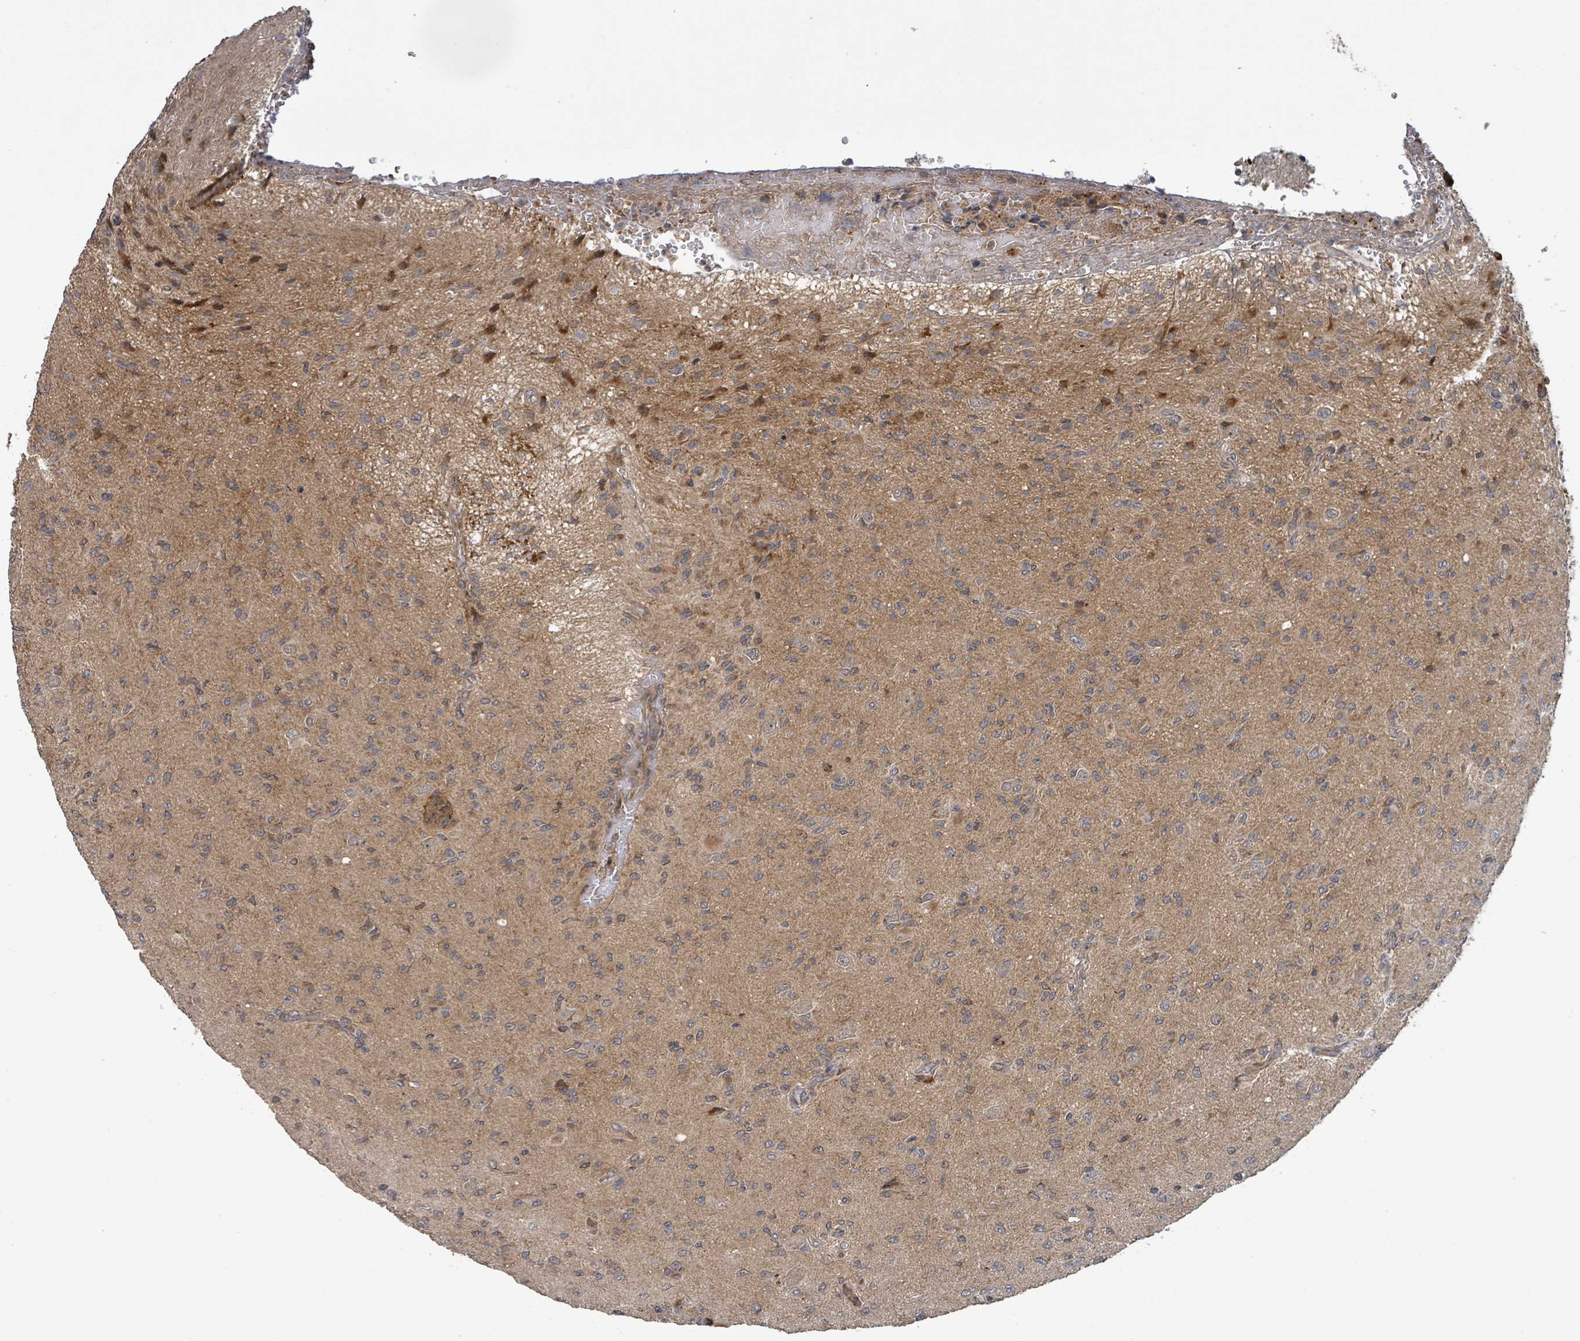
{"staining": {"intensity": "negative", "quantity": "none", "location": "none"}, "tissue": "glioma", "cell_type": "Tumor cells", "image_type": "cancer", "snomed": [{"axis": "morphology", "description": "Glioma, malignant, High grade"}, {"axis": "topography", "description": "Brain"}], "caption": "Tumor cells are negative for protein expression in human malignant glioma (high-grade).", "gene": "ITGA11", "patient": {"sex": "male", "age": 36}}